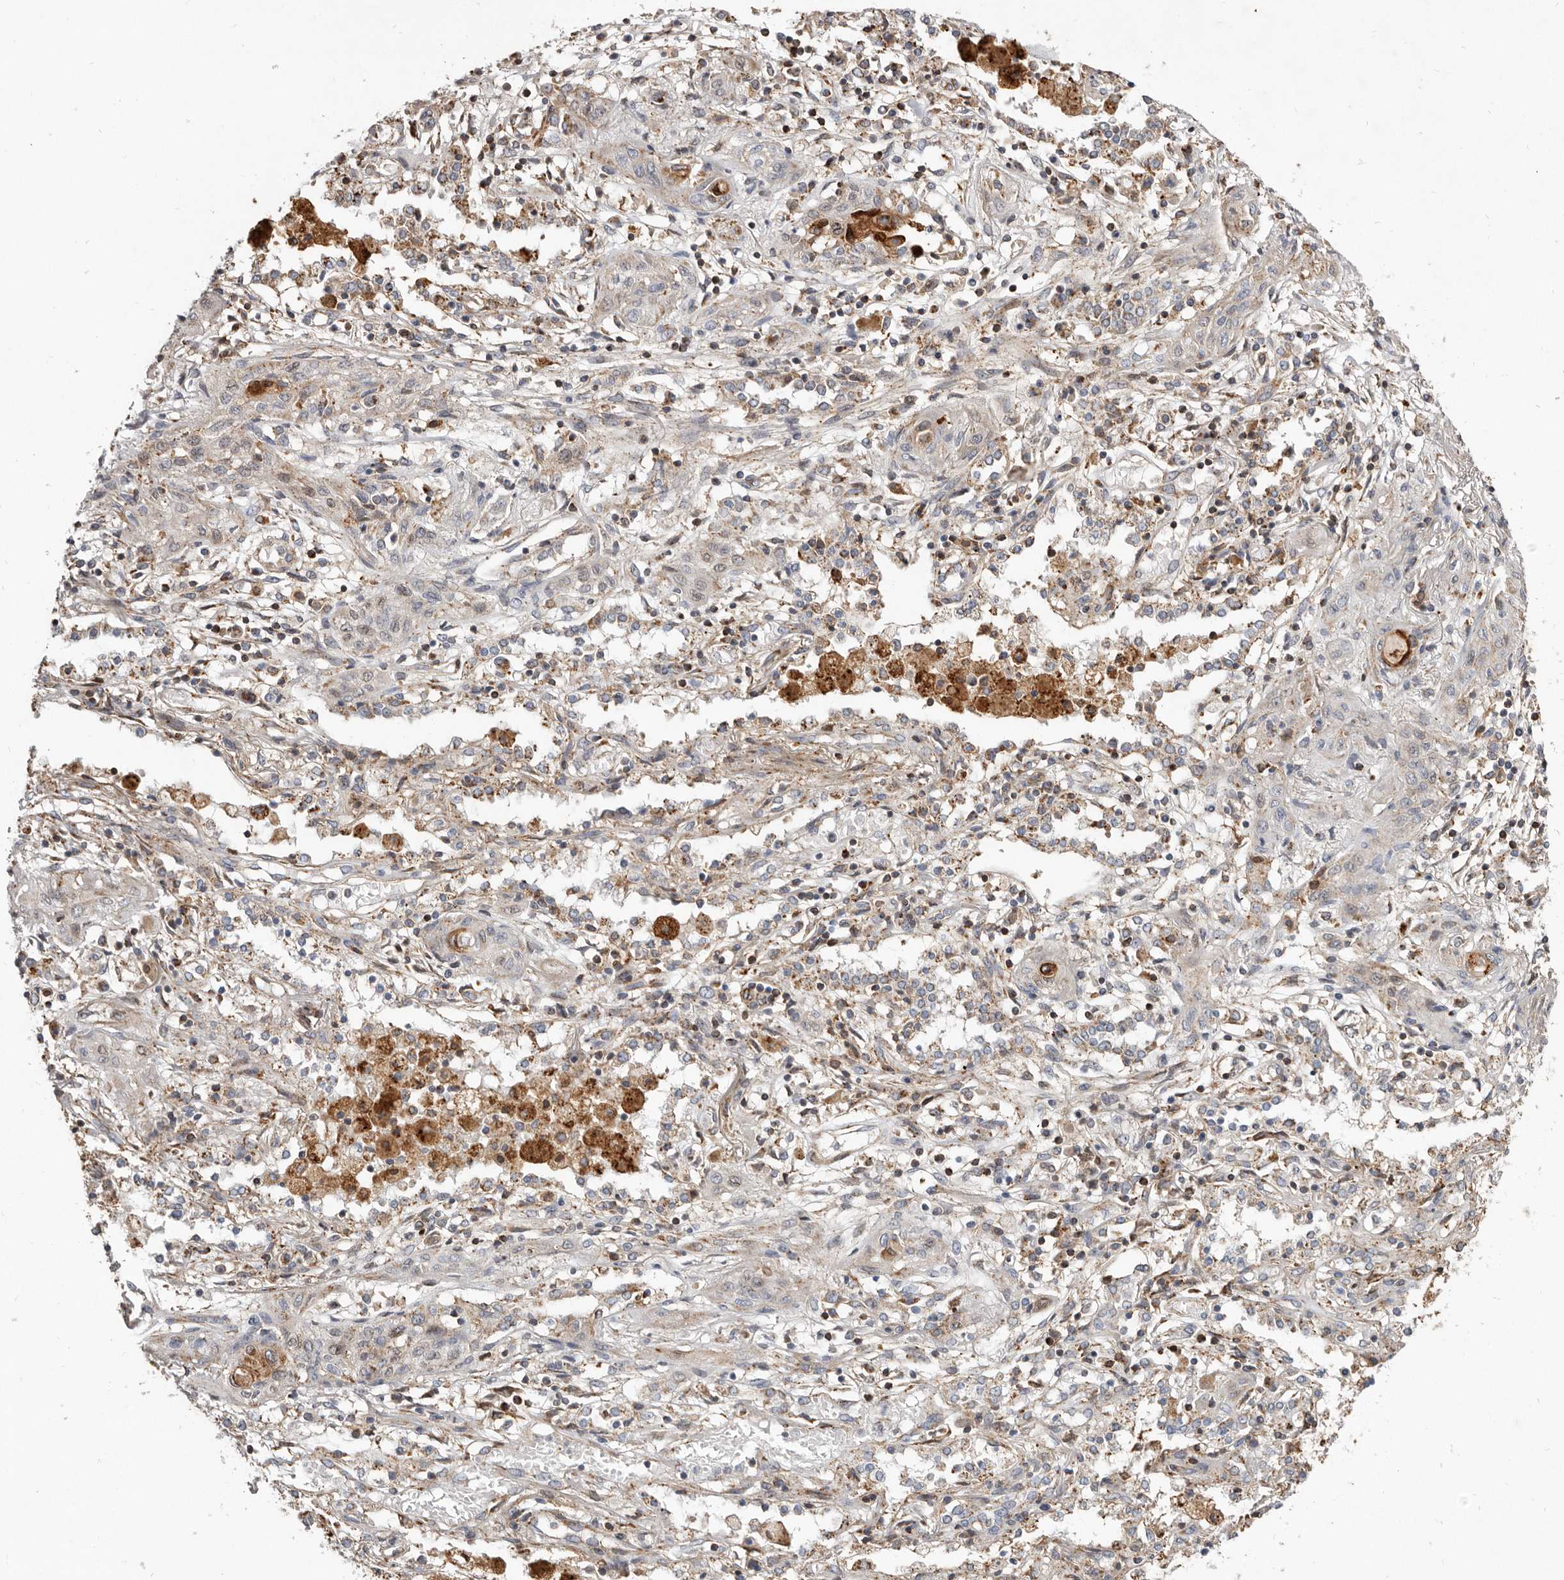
{"staining": {"intensity": "weak", "quantity": "<25%", "location": "cytoplasmic/membranous"}, "tissue": "lung cancer", "cell_type": "Tumor cells", "image_type": "cancer", "snomed": [{"axis": "morphology", "description": "Squamous cell carcinoma, NOS"}, {"axis": "topography", "description": "Lung"}], "caption": "An immunohistochemistry (IHC) photomicrograph of lung cancer is shown. There is no staining in tumor cells of lung cancer. (Brightfield microscopy of DAB (3,3'-diaminobenzidine) IHC at high magnification).", "gene": "KIF26B", "patient": {"sex": "female", "age": 47}}